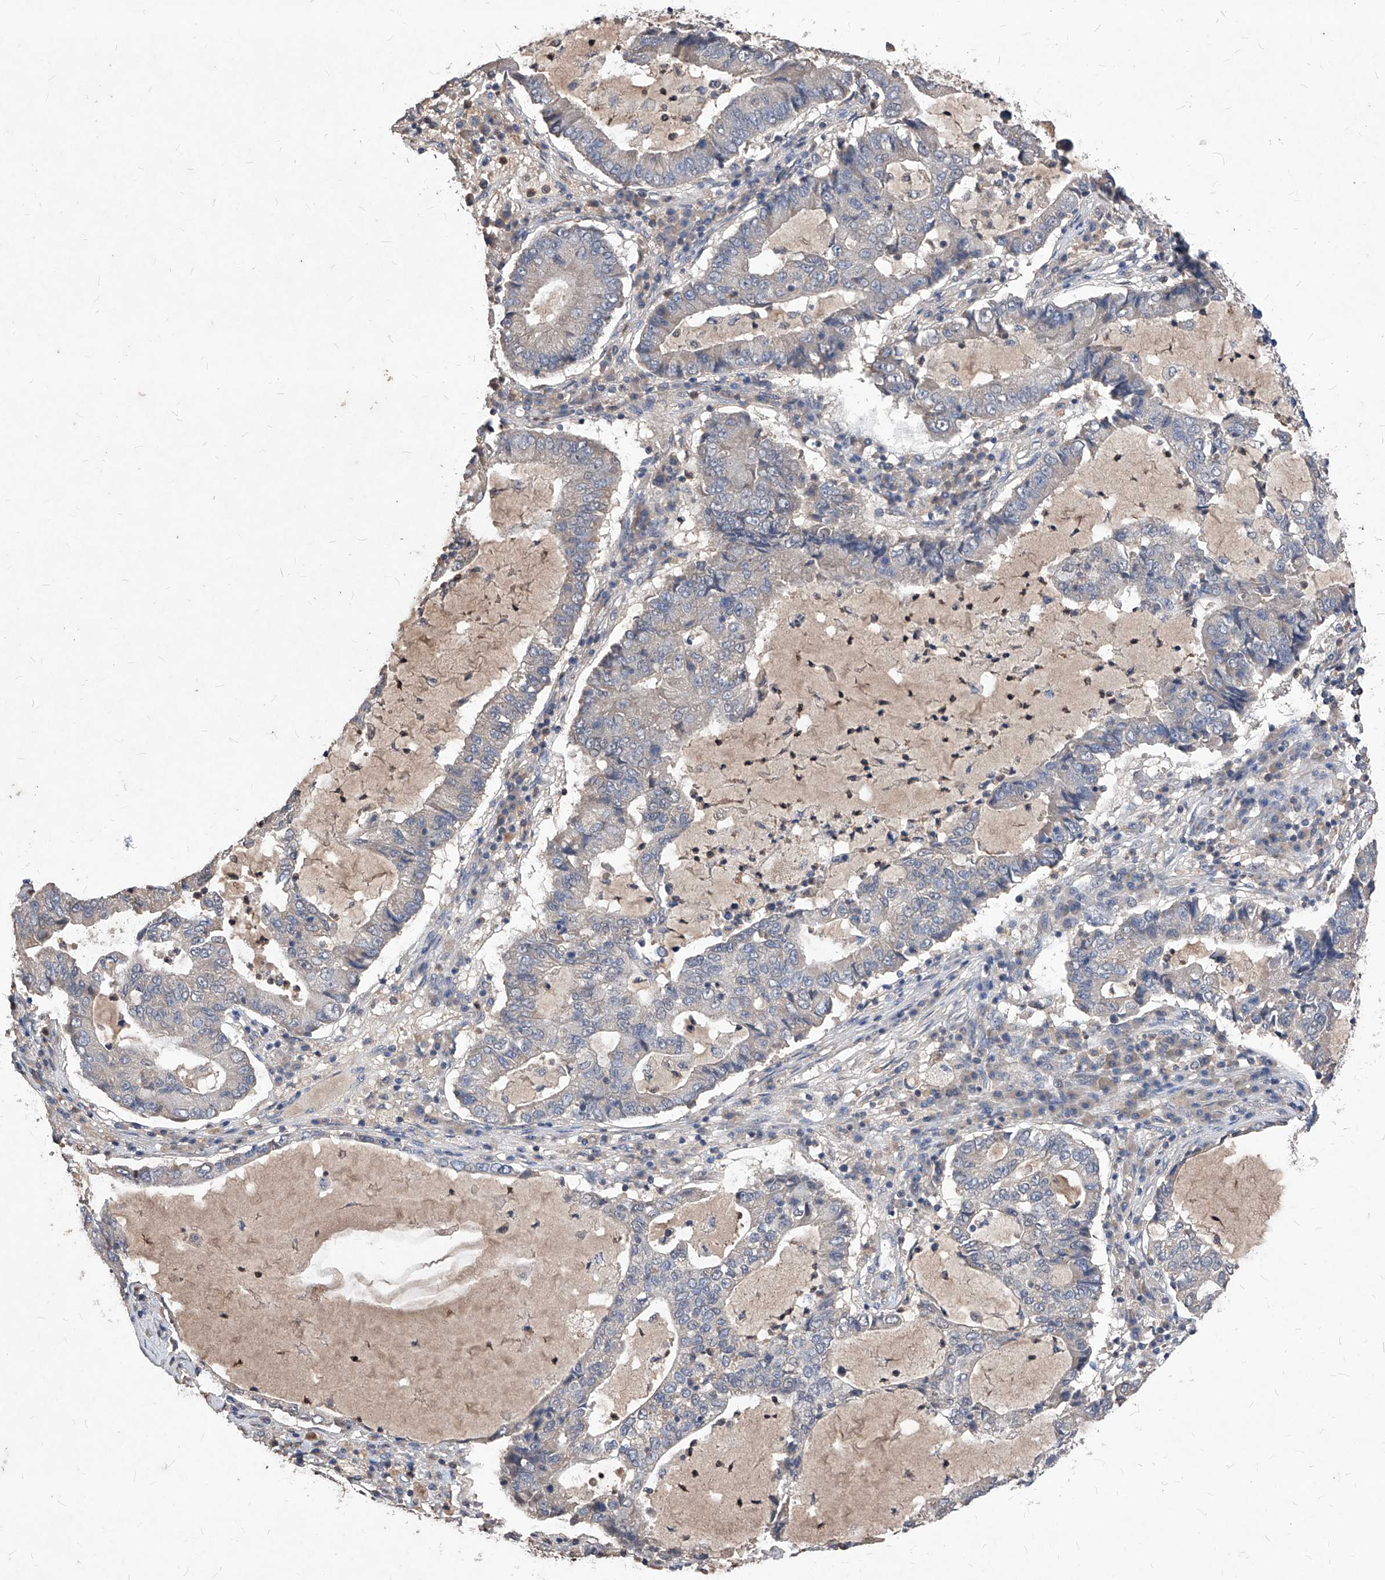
{"staining": {"intensity": "negative", "quantity": "none", "location": "none"}, "tissue": "lung cancer", "cell_type": "Tumor cells", "image_type": "cancer", "snomed": [{"axis": "morphology", "description": "Adenocarcinoma, NOS"}, {"axis": "topography", "description": "Lung"}], "caption": "Protein analysis of lung cancer exhibits no significant positivity in tumor cells.", "gene": "SYNGR1", "patient": {"sex": "female", "age": 51}}